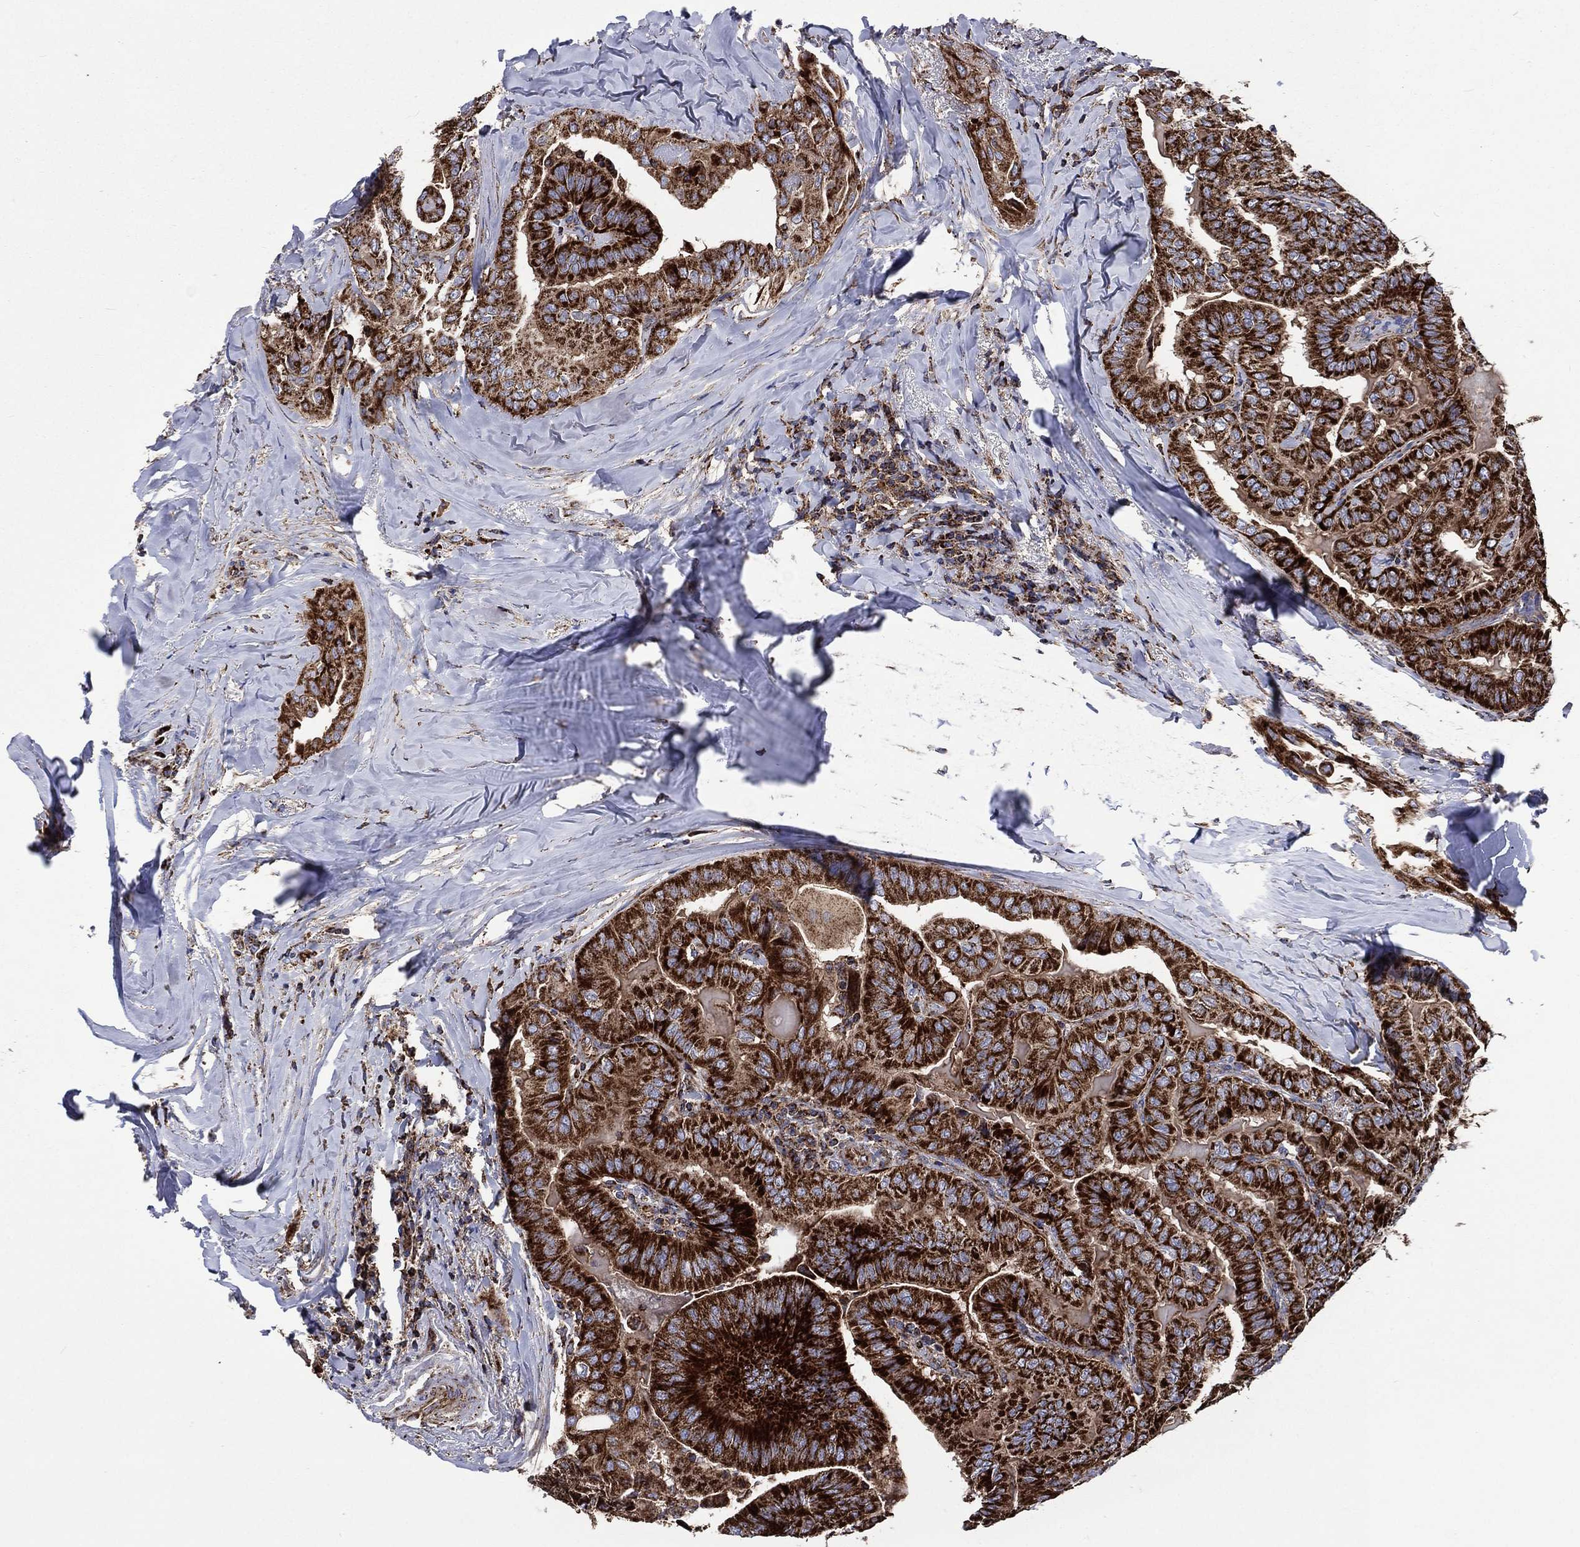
{"staining": {"intensity": "strong", "quantity": ">75%", "location": "cytoplasmic/membranous"}, "tissue": "thyroid cancer", "cell_type": "Tumor cells", "image_type": "cancer", "snomed": [{"axis": "morphology", "description": "Papillary adenocarcinoma, NOS"}, {"axis": "topography", "description": "Thyroid gland"}], "caption": "This photomicrograph displays papillary adenocarcinoma (thyroid) stained with IHC to label a protein in brown. The cytoplasmic/membranous of tumor cells show strong positivity for the protein. Nuclei are counter-stained blue.", "gene": "ANKRD37", "patient": {"sex": "female", "age": 68}}